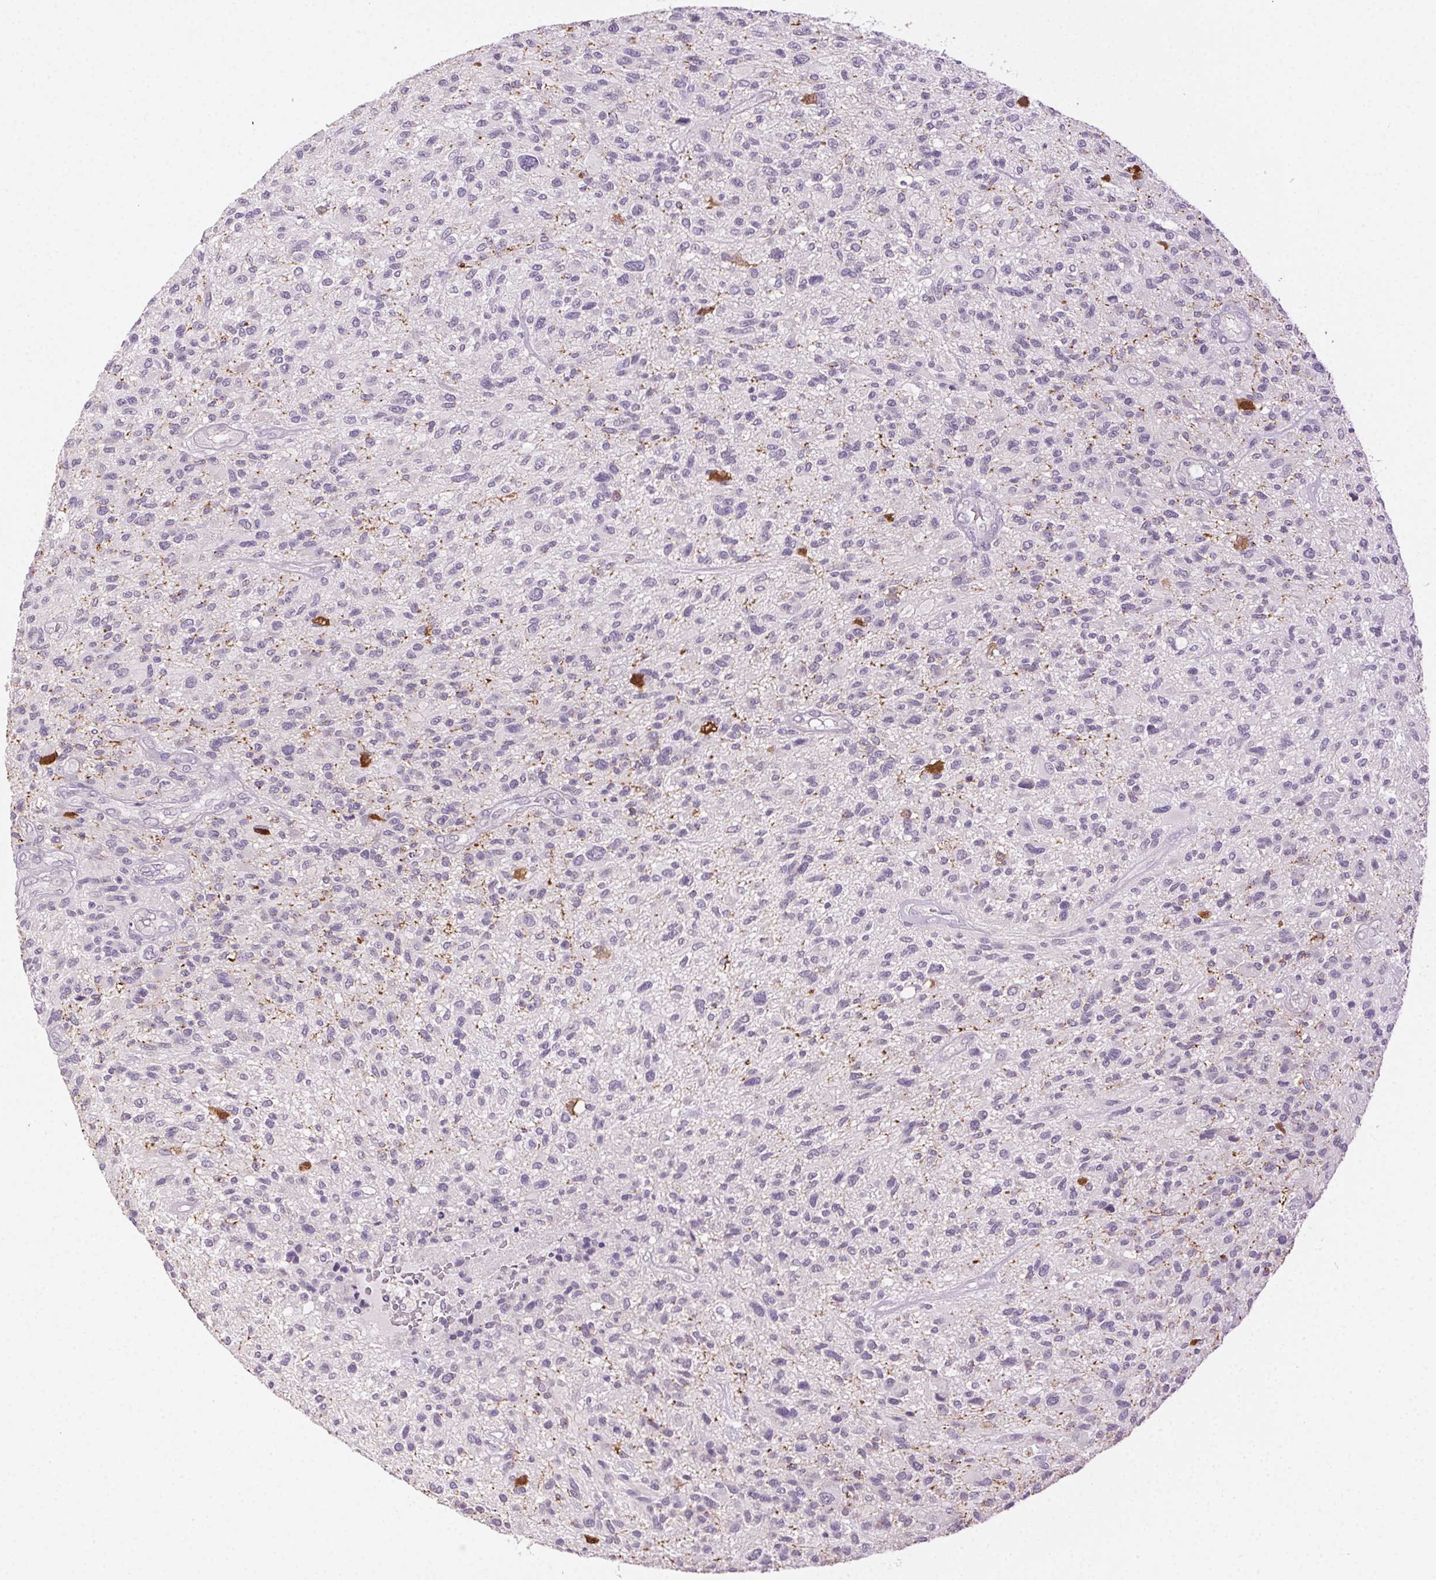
{"staining": {"intensity": "negative", "quantity": "none", "location": "none"}, "tissue": "glioma", "cell_type": "Tumor cells", "image_type": "cancer", "snomed": [{"axis": "morphology", "description": "Glioma, malignant, High grade"}, {"axis": "topography", "description": "Brain"}], "caption": "Immunohistochemistry (IHC) of malignant high-grade glioma exhibits no expression in tumor cells.", "gene": "AKAP5", "patient": {"sex": "male", "age": 47}}